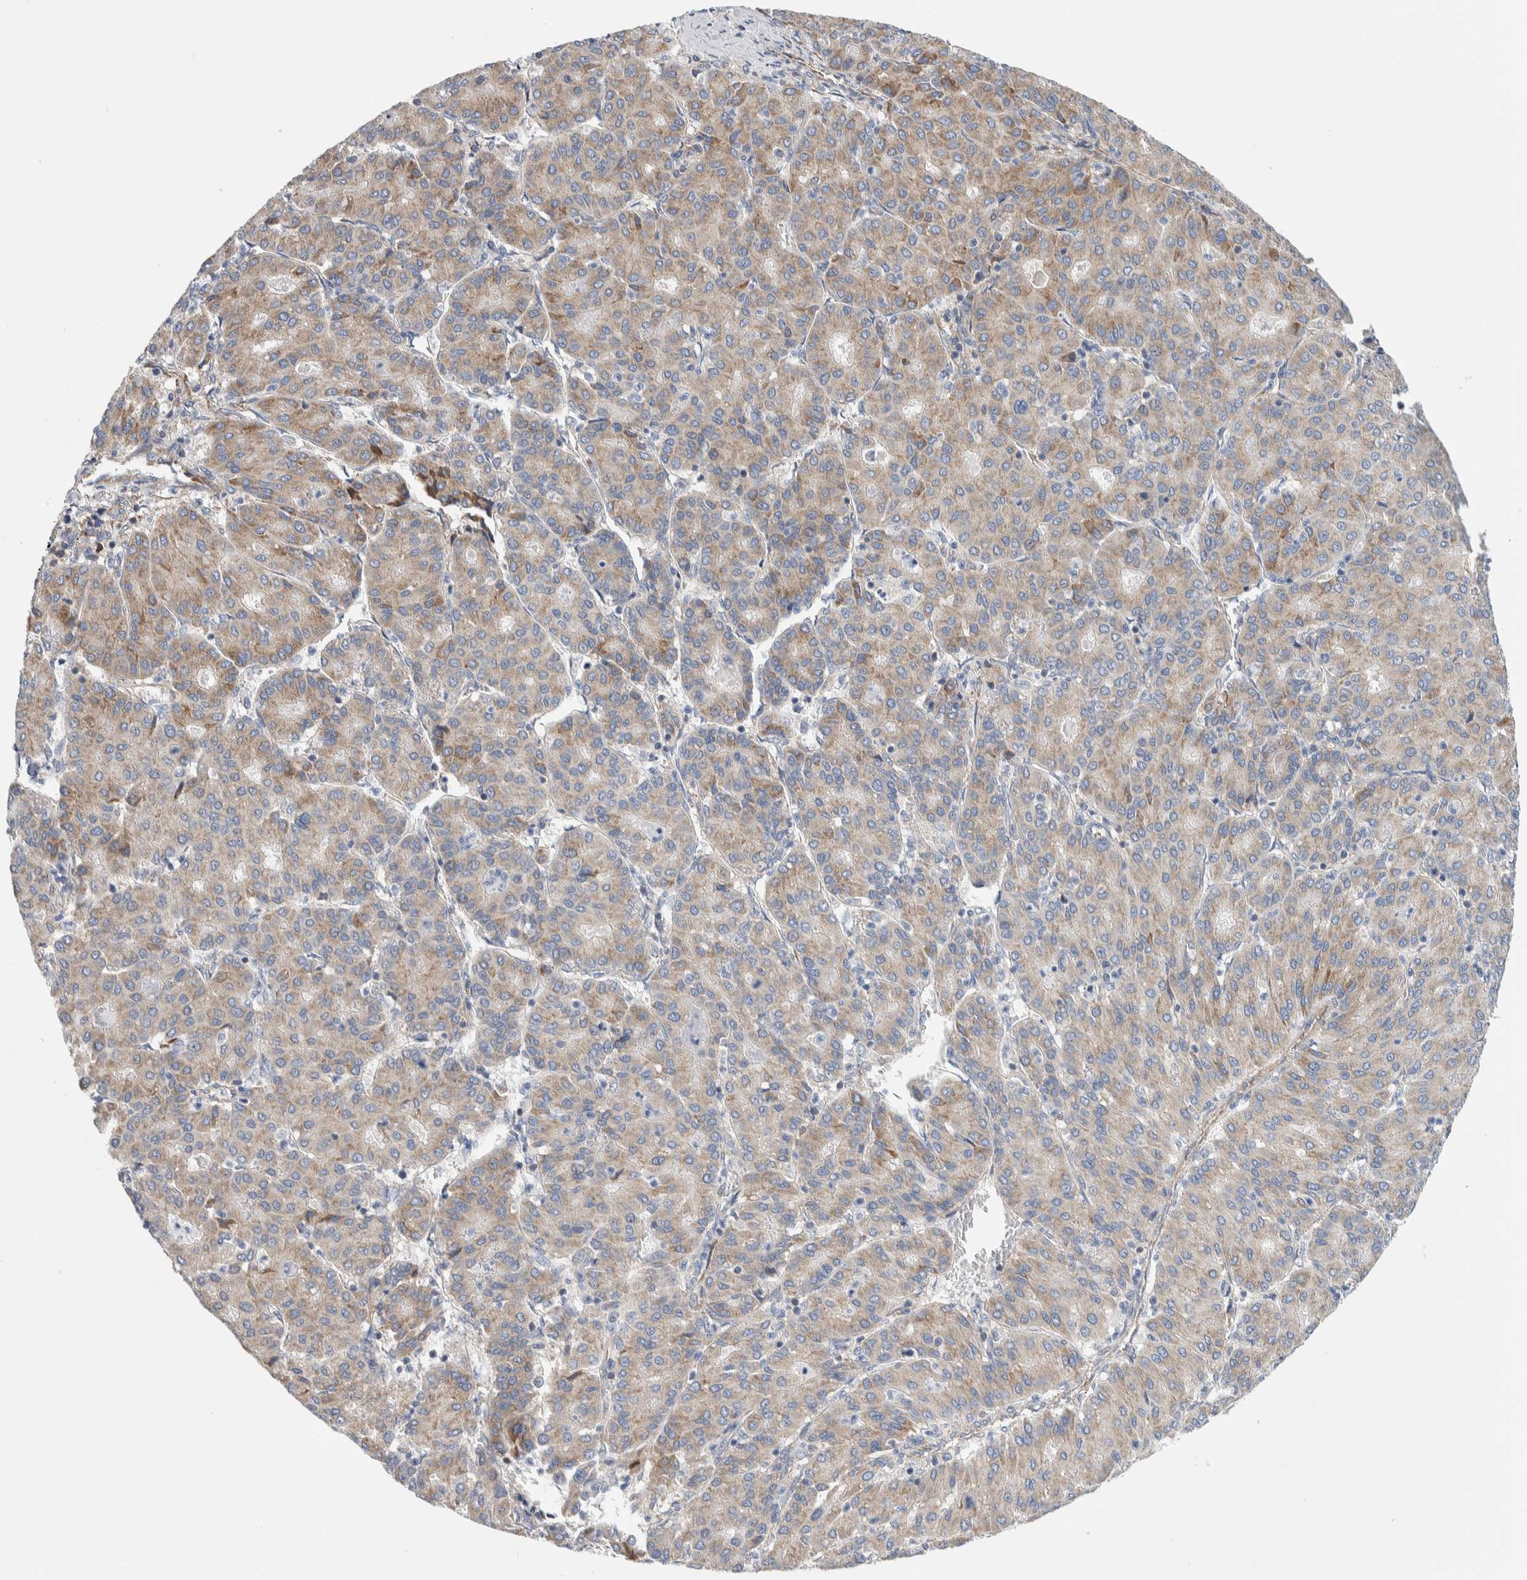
{"staining": {"intensity": "weak", "quantity": ">75%", "location": "cytoplasmic/membranous"}, "tissue": "liver cancer", "cell_type": "Tumor cells", "image_type": "cancer", "snomed": [{"axis": "morphology", "description": "Carcinoma, Hepatocellular, NOS"}, {"axis": "topography", "description": "Liver"}], "caption": "Approximately >75% of tumor cells in human liver cancer demonstrate weak cytoplasmic/membranous protein positivity as visualized by brown immunohistochemical staining.", "gene": "RACK1", "patient": {"sex": "male", "age": 65}}